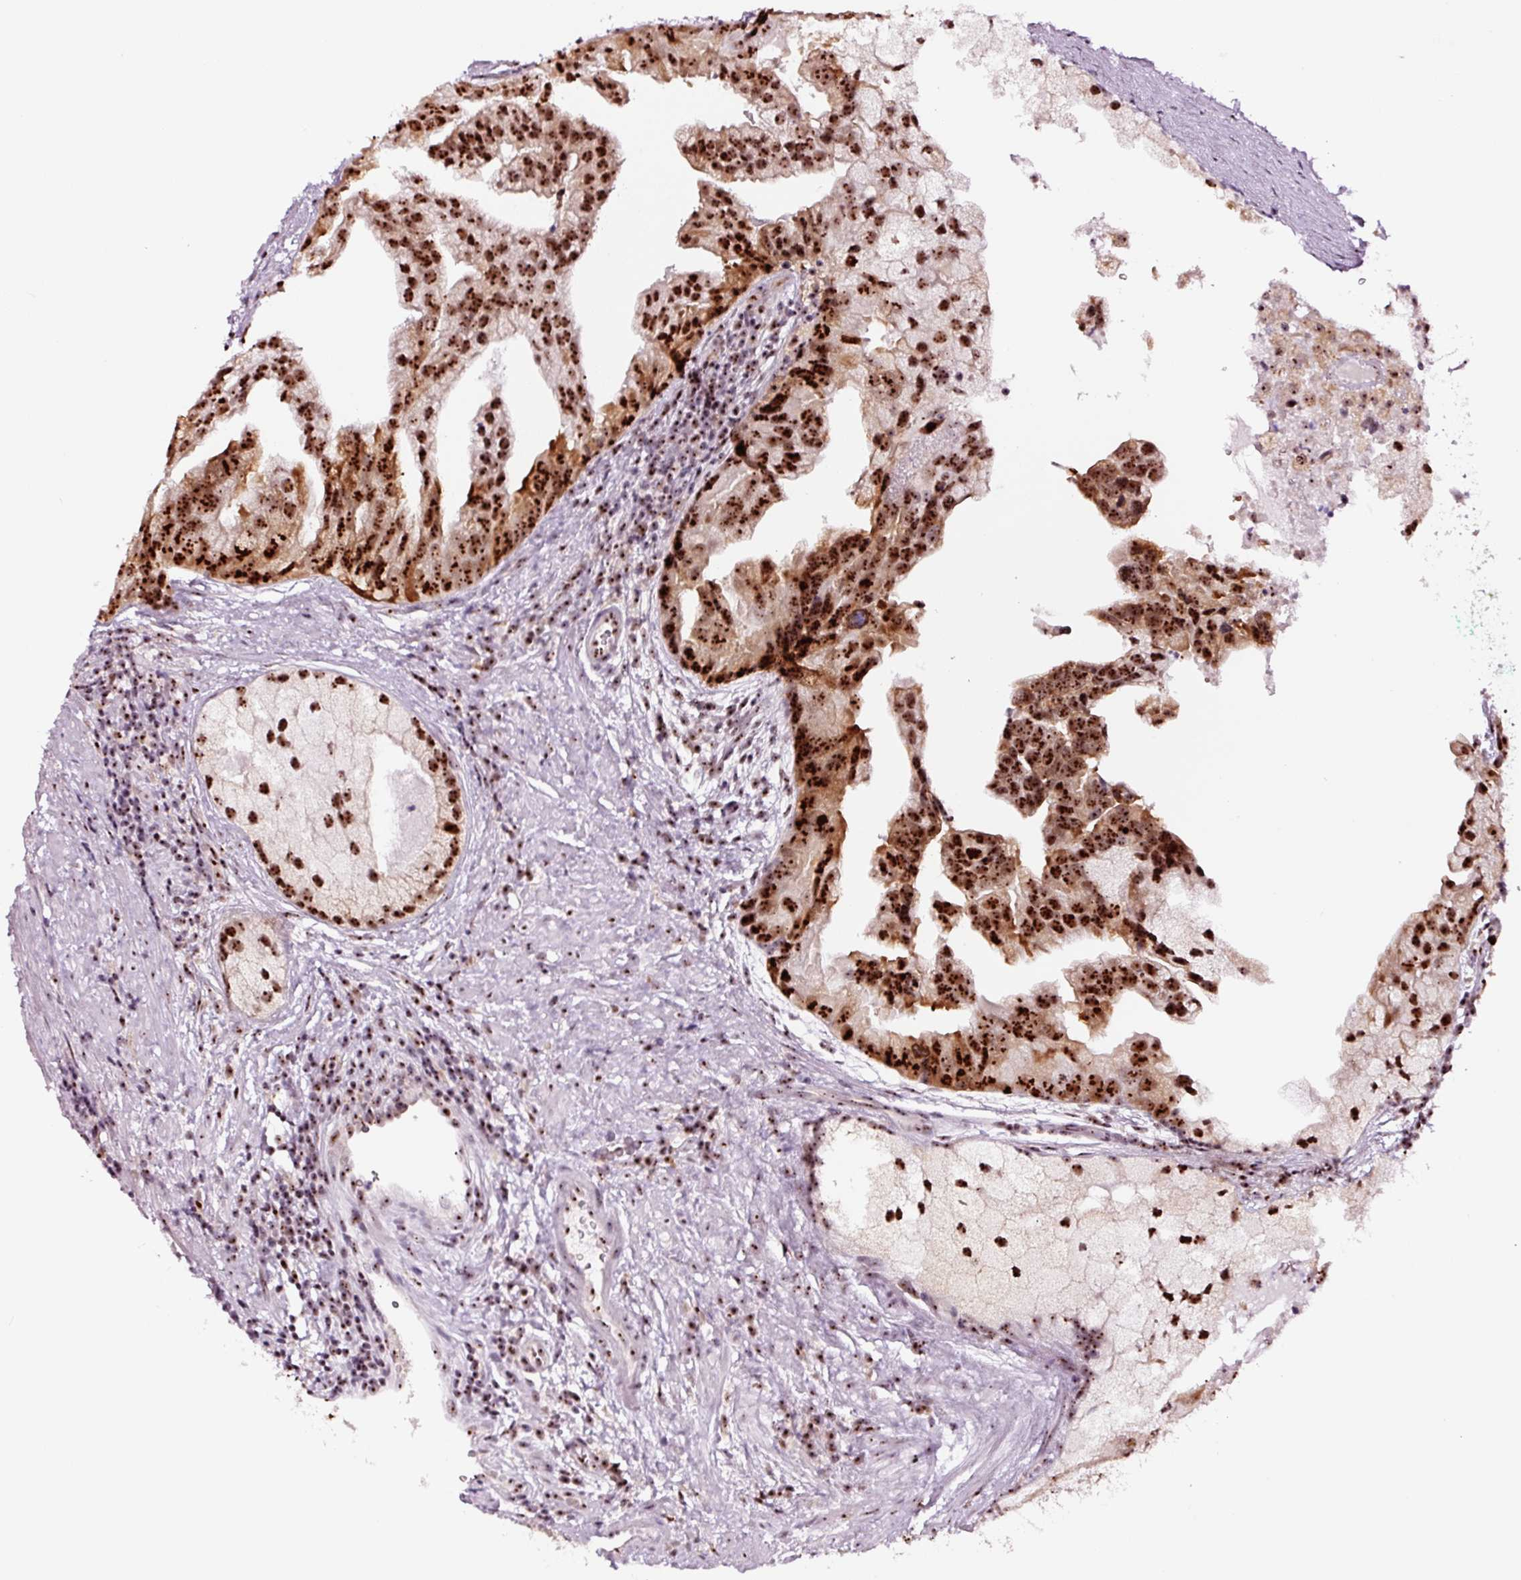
{"staining": {"intensity": "strong", "quantity": ">75%", "location": "cytoplasmic/membranous,nuclear"}, "tissue": "prostate cancer", "cell_type": "Tumor cells", "image_type": "cancer", "snomed": [{"axis": "morphology", "description": "Adenocarcinoma, High grade"}, {"axis": "topography", "description": "Prostate"}], "caption": "Protein analysis of prostate cancer (adenocarcinoma (high-grade)) tissue shows strong cytoplasmic/membranous and nuclear positivity in about >75% of tumor cells.", "gene": "GNL3", "patient": {"sex": "male", "age": 62}}